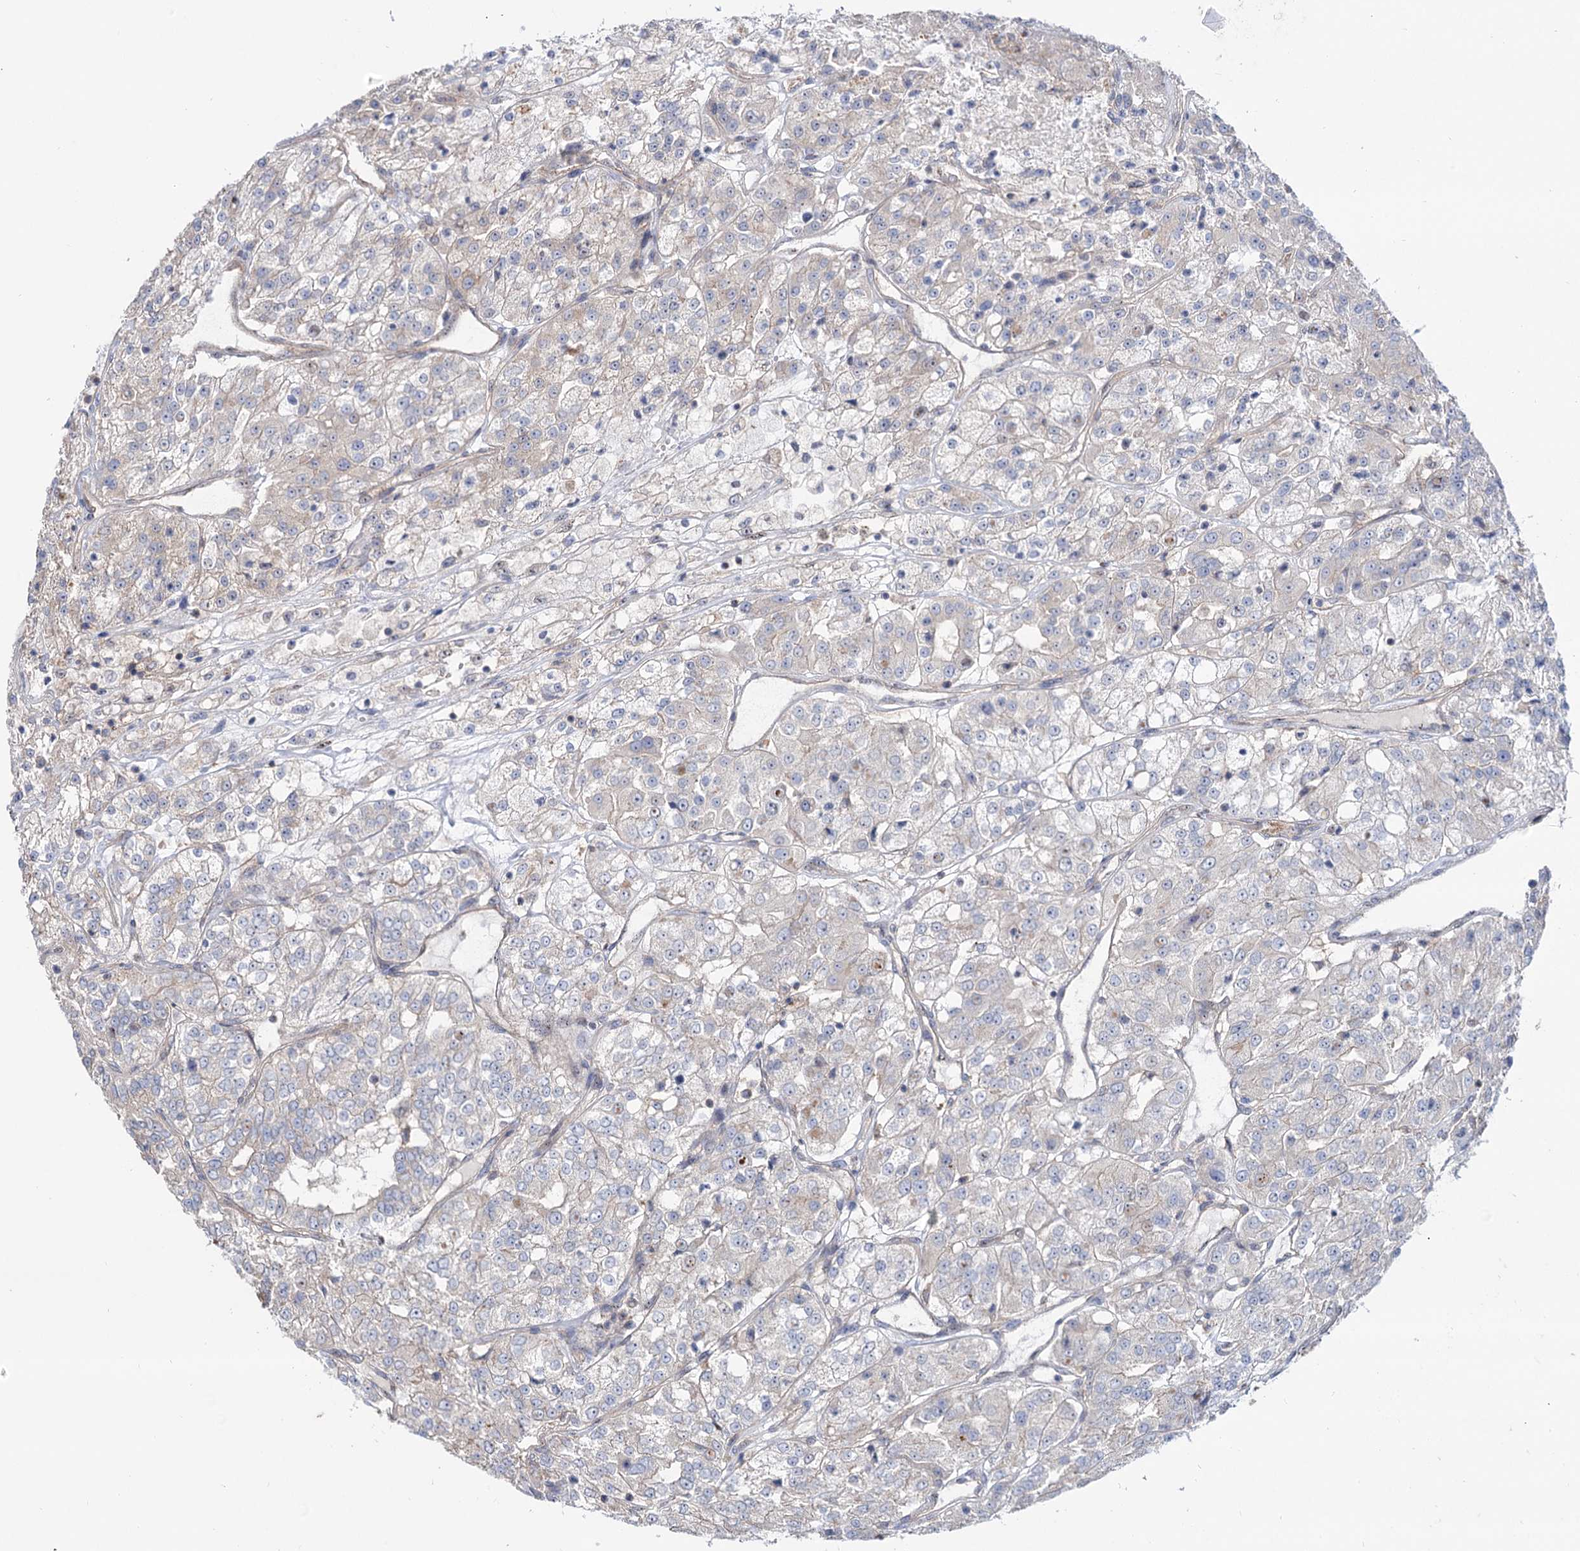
{"staining": {"intensity": "weak", "quantity": "25%-75%", "location": "cytoplasmic/membranous"}, "tissue": "renal cancer", "cell_type": "Tumor cells", "image_type": "cancer", "snomed": [{"axis": "morphology", "description": "Adenocarcinoma, NOS"}, {"axis": "topography", "description": "Kidney"}], "caption": "Tumor cells show low levels of weak cytoplasmic/membranous staining in approximately 25%-75% of cells in human adenocarcinoma (renal). The staining is performed using DAB (3,3'-diaminobenzidine) brown chromogen to label protein expression. The nuclei are counter-stained blue using hematoxylin.", "gene": "SEC24A", "patient": {"sex": "female", "age": 63}}